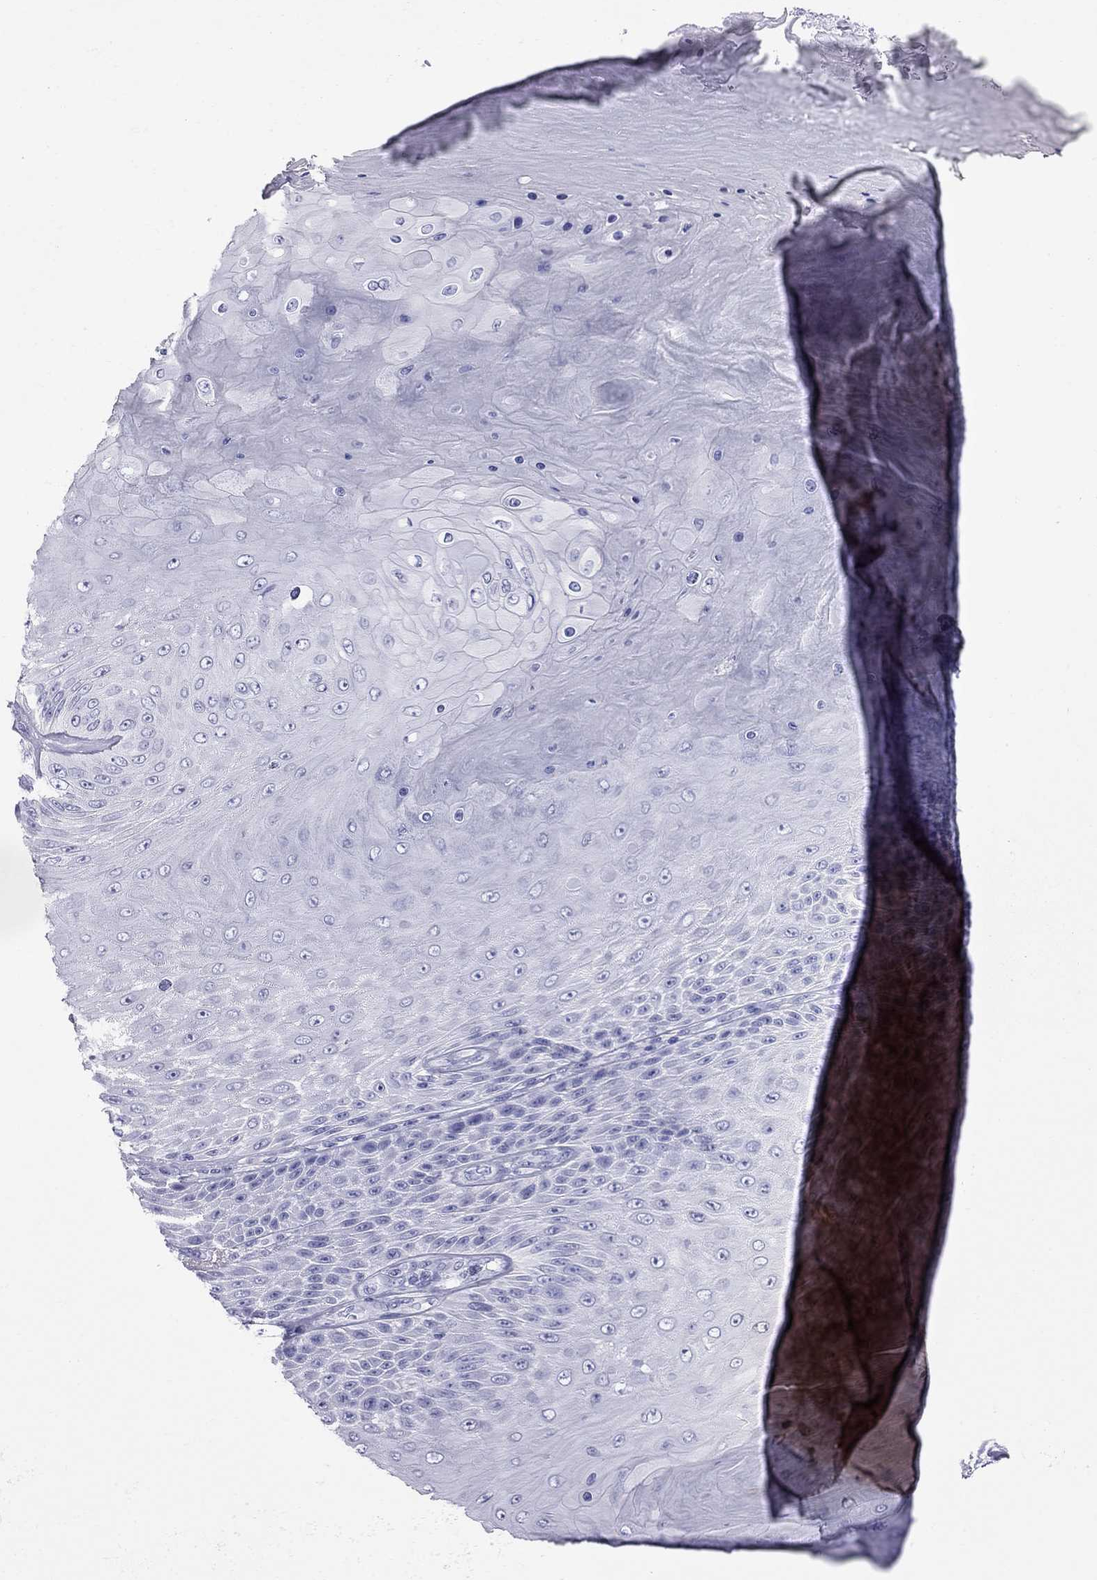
{"staining": {"intensity": "negative", "quantity": "none", "location": "none"}, "tissue": "skin cancer", "cell_type": "Tumor cells", "image_type": "cancer", "snomed": [{"axis": "morphology", "description": "Squamous cell carcinoma, NOS"}, {"axis": "topography", "description": "Skin"}], "caption": "Skin squamous cell carcinoma stained for a protein using IHC shows no expression tumor cells.", "gene": "TRPM3", "patient": {"sex": "male", "age": 62}}